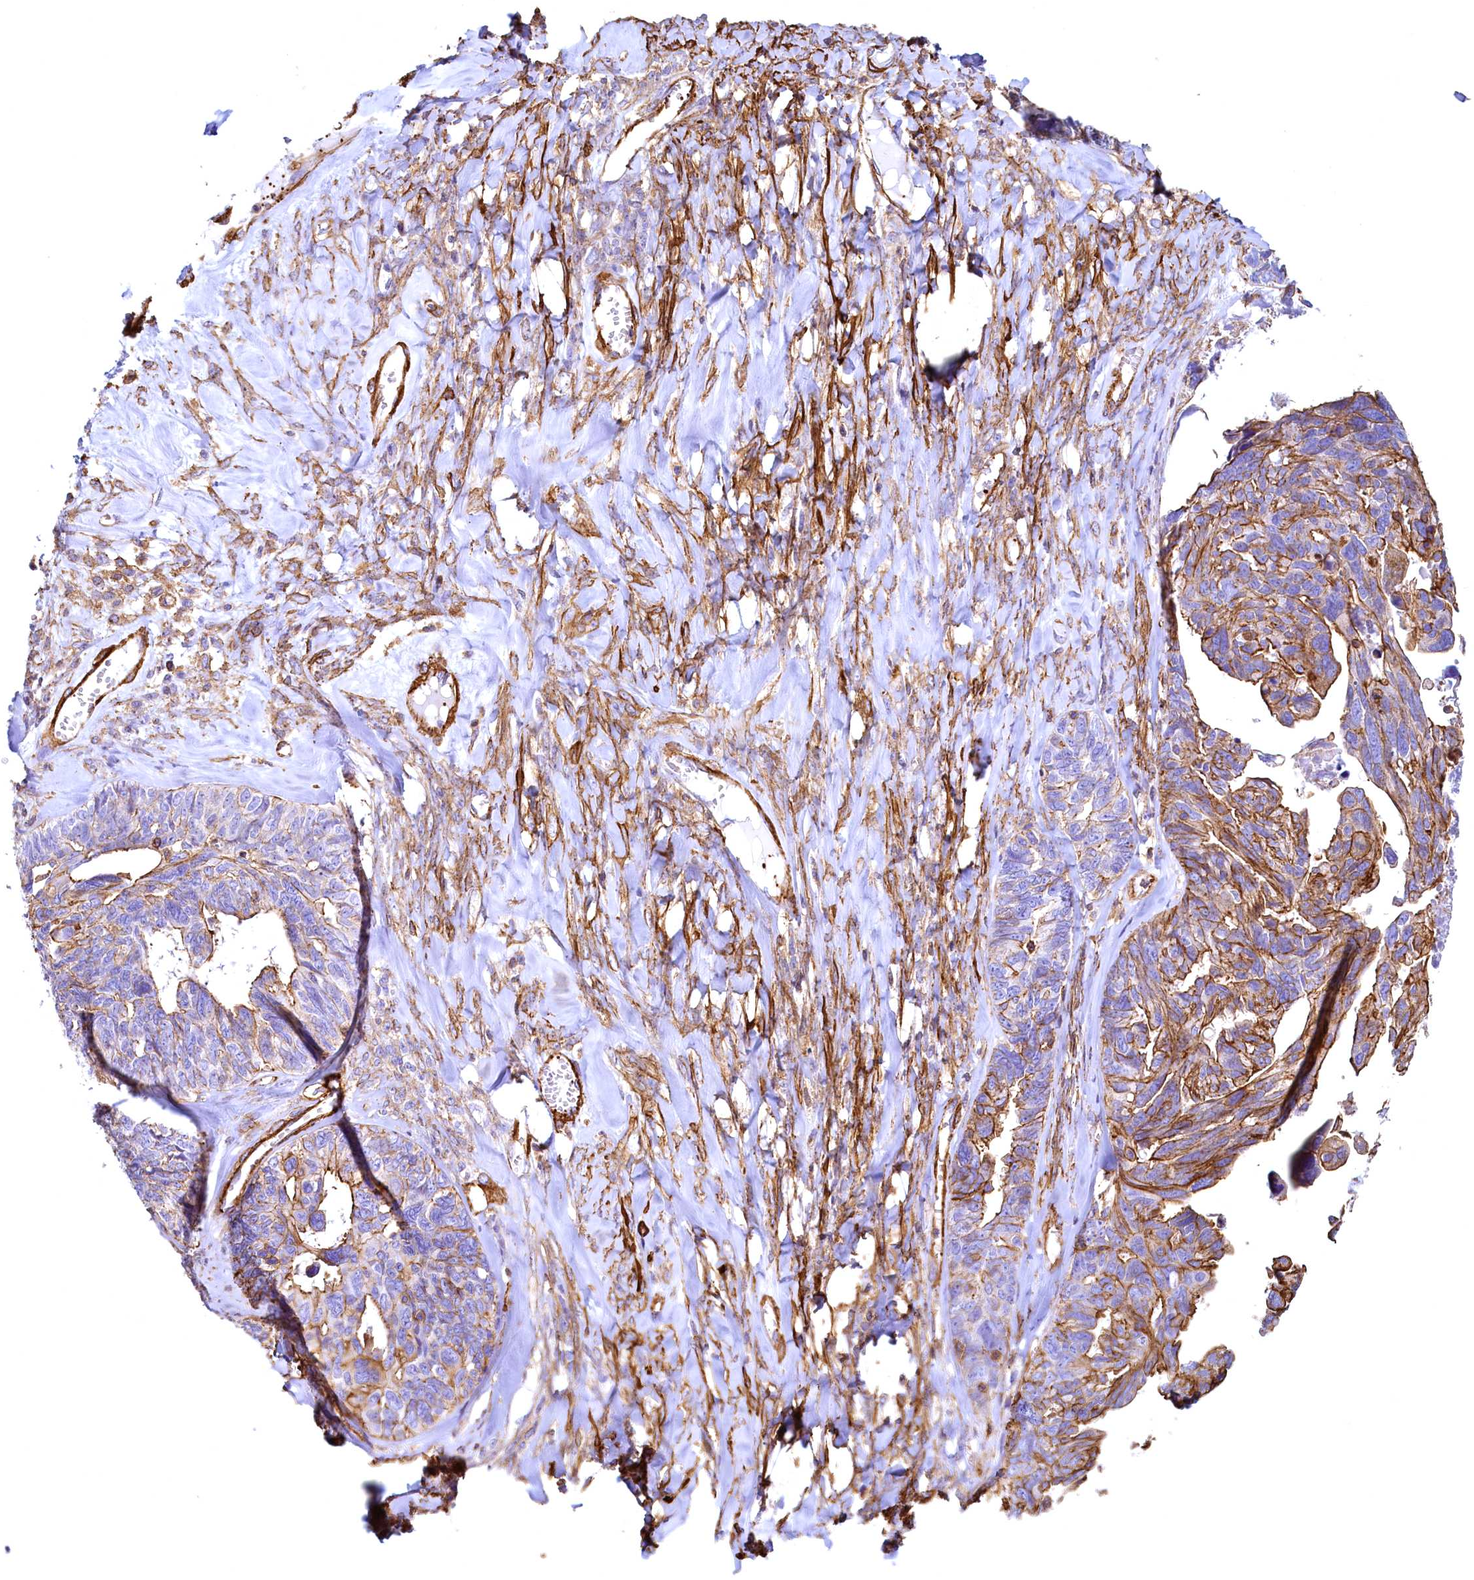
{"staining": {"intensity": "moderate", "quantity": "25%-75%", "location": "cytoplasmic/membranous"}, "tissue": "ovarian cancer", "cell_type": "Tumor cells", "image_type": "cancer", "snomed": [{"axis": "morphology", "description": "Cystadenocarcinoma, serous, NOS"}, {"axis": "topography", "description": "Ovary"}], "caption": "Immunohistochemistry (IHC) (DAB) staining of human serous cystadenocarcinoma (ovarian) displays moderate cytoplasmic/membranous protein staining in approximately 25%-75% of tumor cells. (Stains: DAB in brown, nuclei in blue, Microscopy: brightfield microscopy at high magnification).", "gene": "THBS1", "patient": {"sex": "female", "age": 79}}